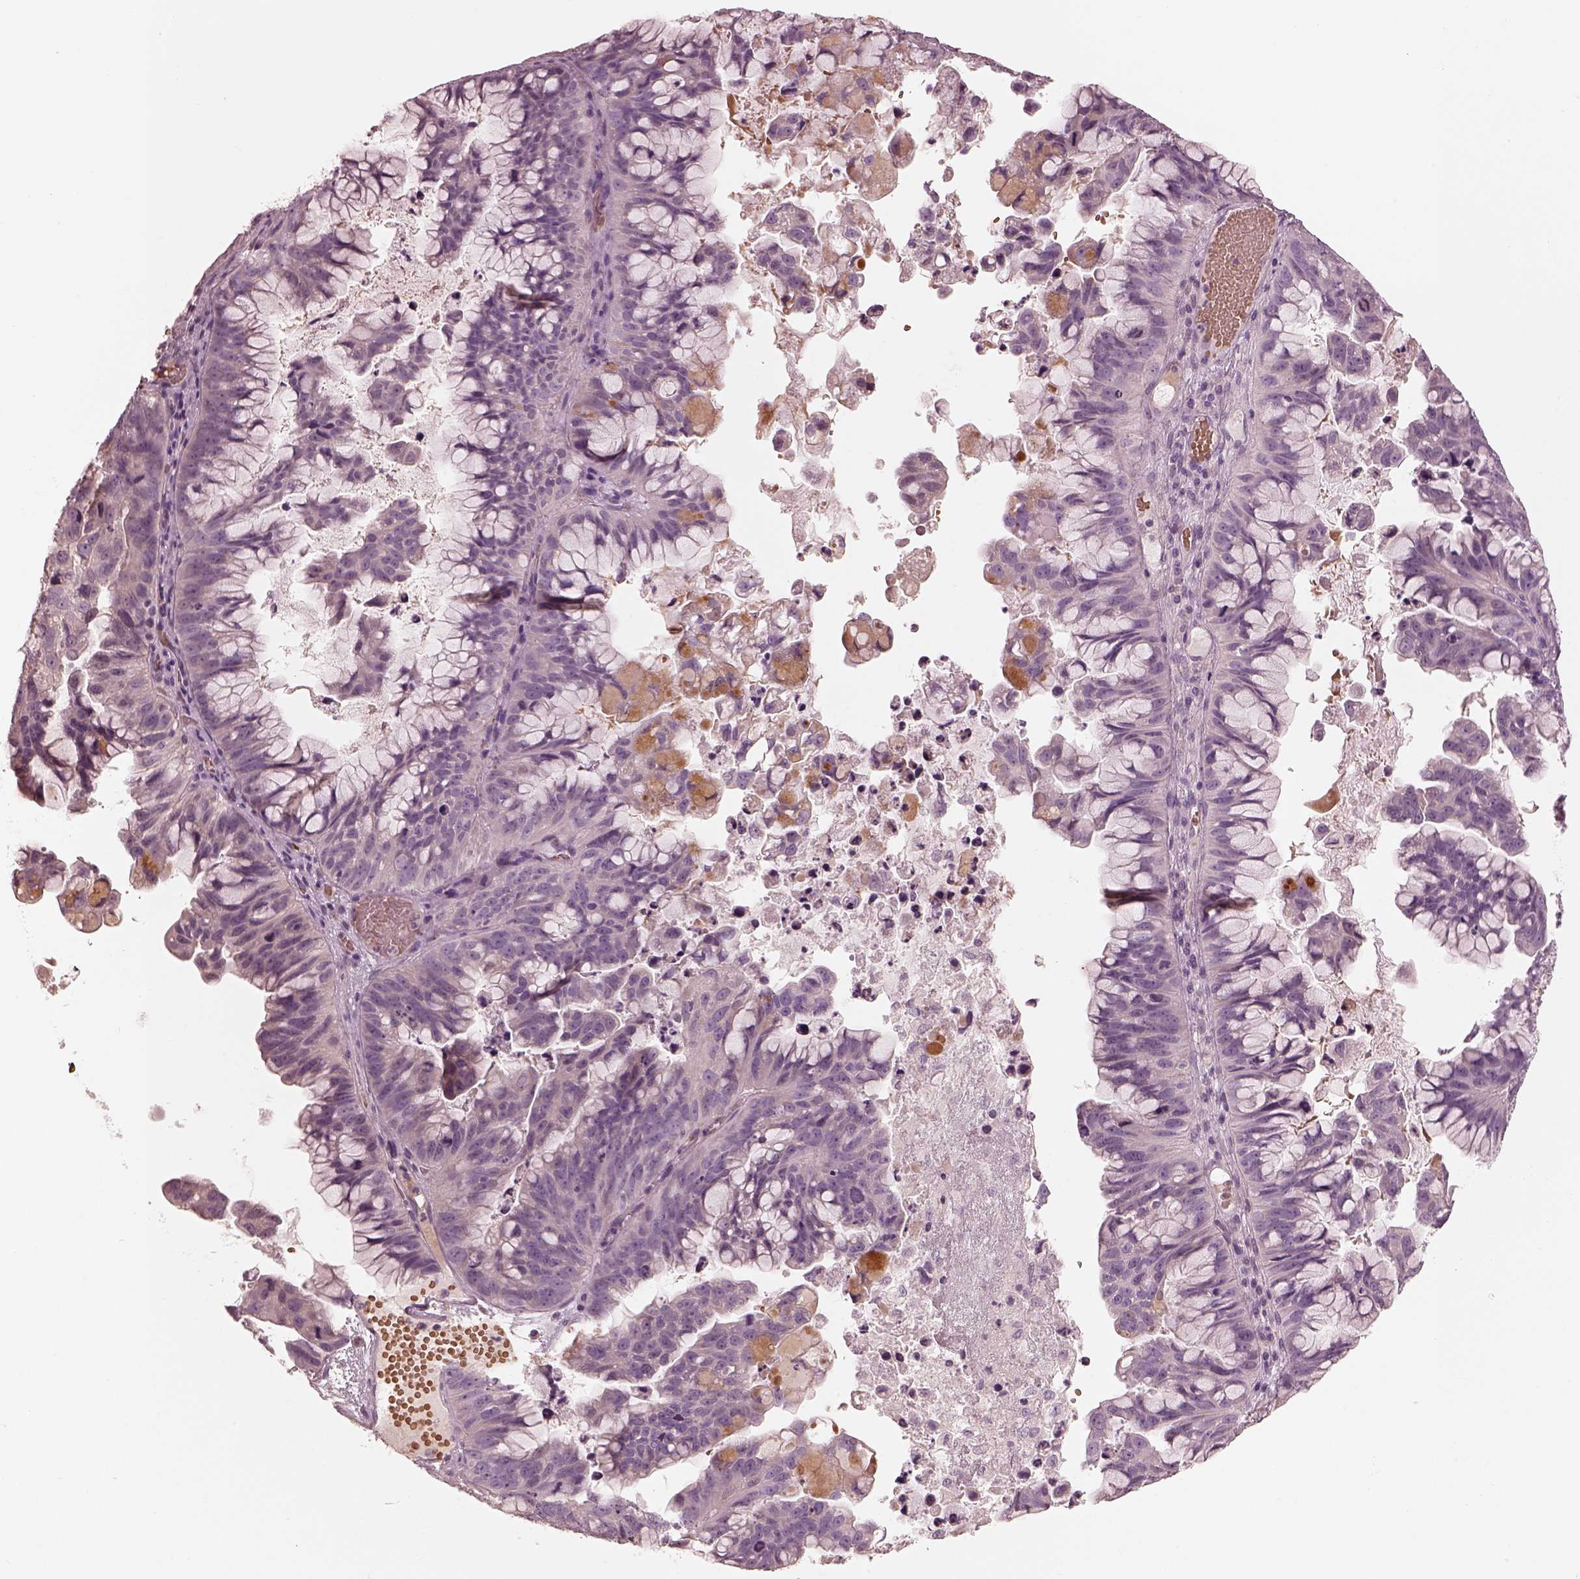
{"staining": {"intensity": "negative", "quantity": "none", "location": "none"}, "tissue": "ovarian cancer", "cell_type": "Tumor cells", "image_type": "cancer", "snomed": [{"axis": "morphology", "description": "Cystadenocarcinoma, mucinous, NOS"}, {"axis": "topography", "description": "Ovary"}], "caption": "Ovarian cancer (mucinous cystadenocarcinoma) stained for a protein using immunohistochemistry (IHC) displays no positivity tumor cells.", "gene": "ANKLE1", "patient": {"sex": "female", "age": 76}}